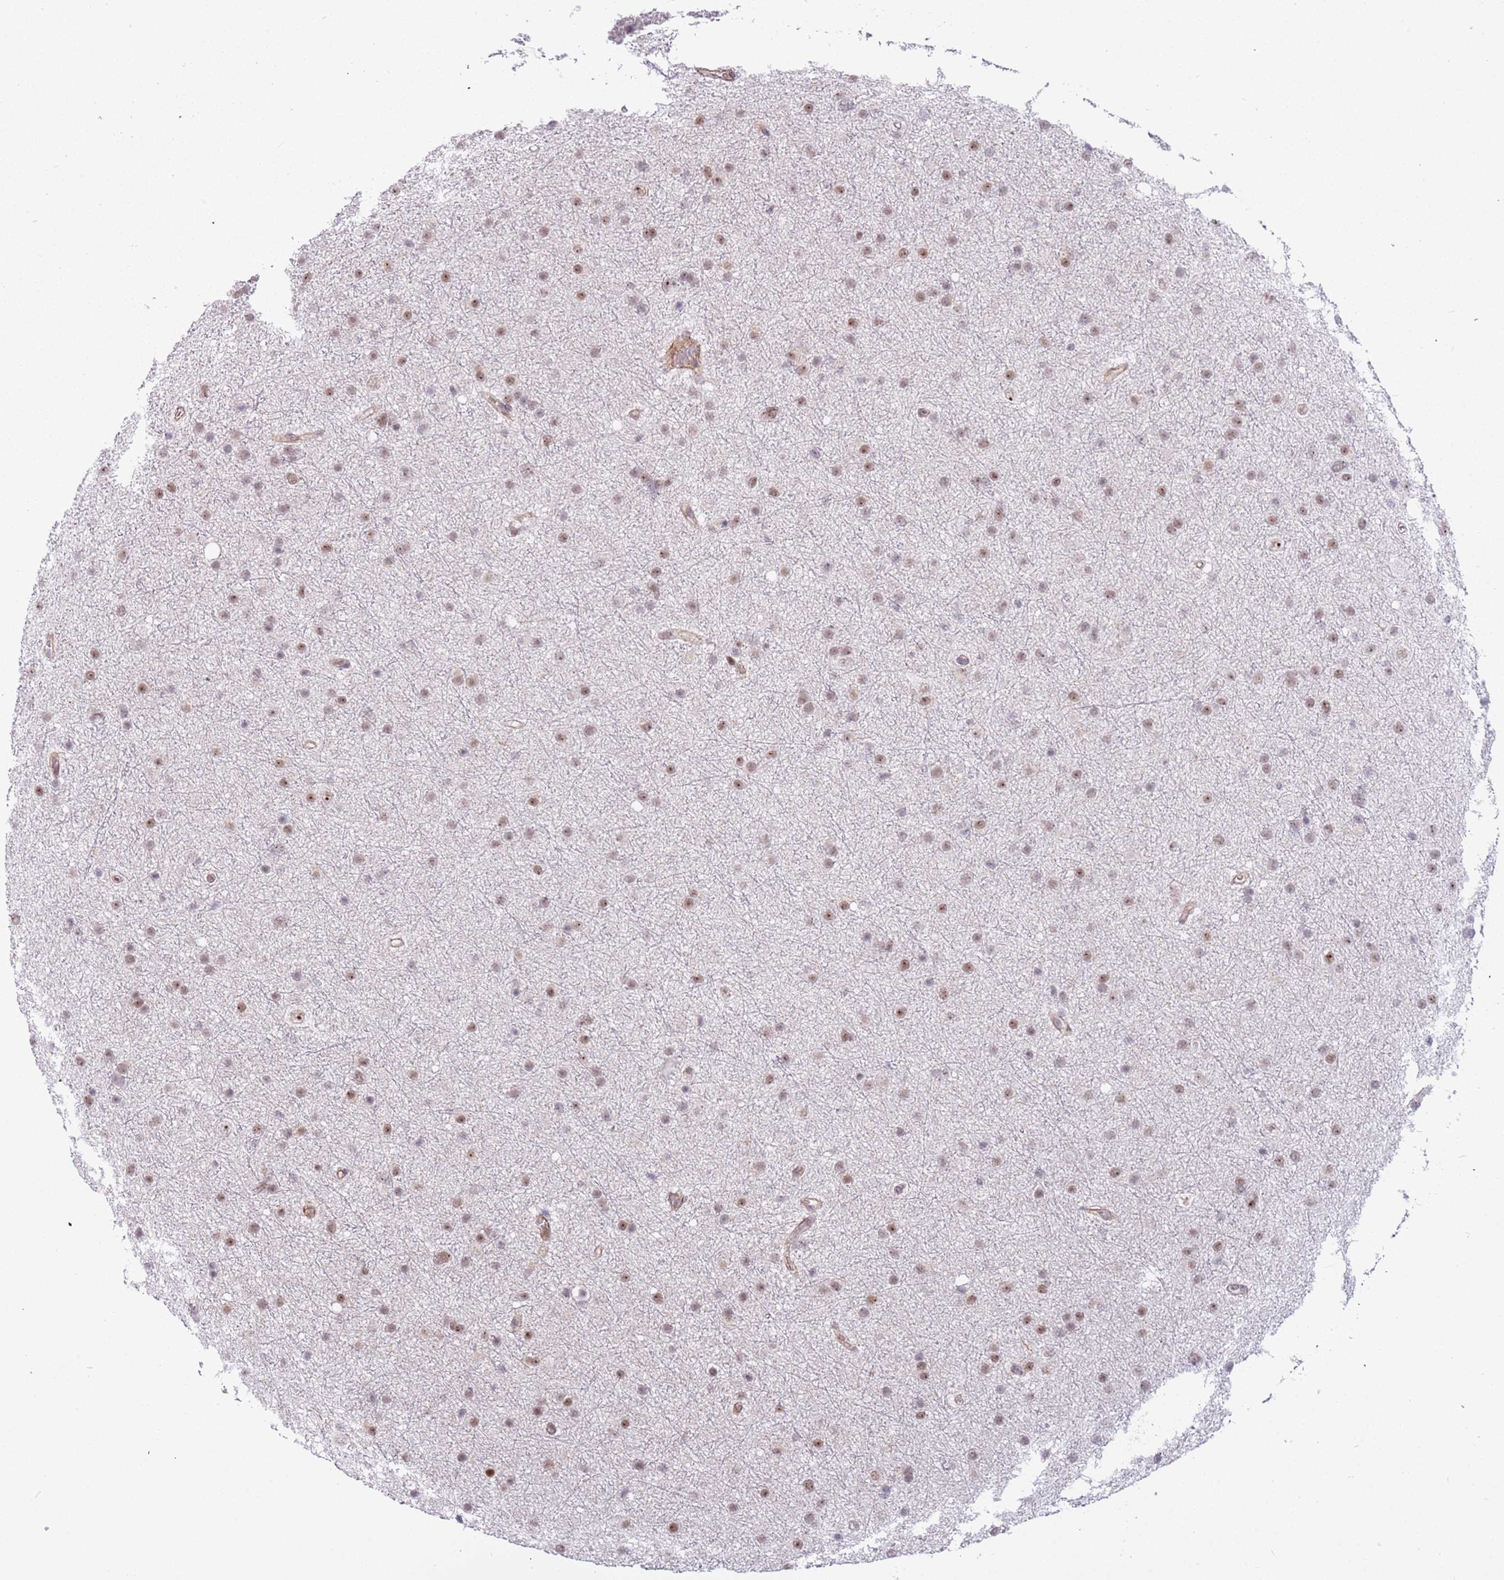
{"staining": {"intensity": "moderate", "quantity": ">75%", "location": "nuclear"}, "tissue": "glioma", "cell_type": "Tumor cells", "image_type": "cancer", "snomed": [{"axis": "morphology", "description": "Glioma, malignant, Low grade"}, {"axis": "topography", "description": "Cerebral cortex"}], "caption": "The micrograph displays a brown stain indicating the presence of a protein in the nuclear of tumor cells in malignant glioma (low-grade).", "gene": "LRMDA", "patient": {"sex": "female", "age": 39}}